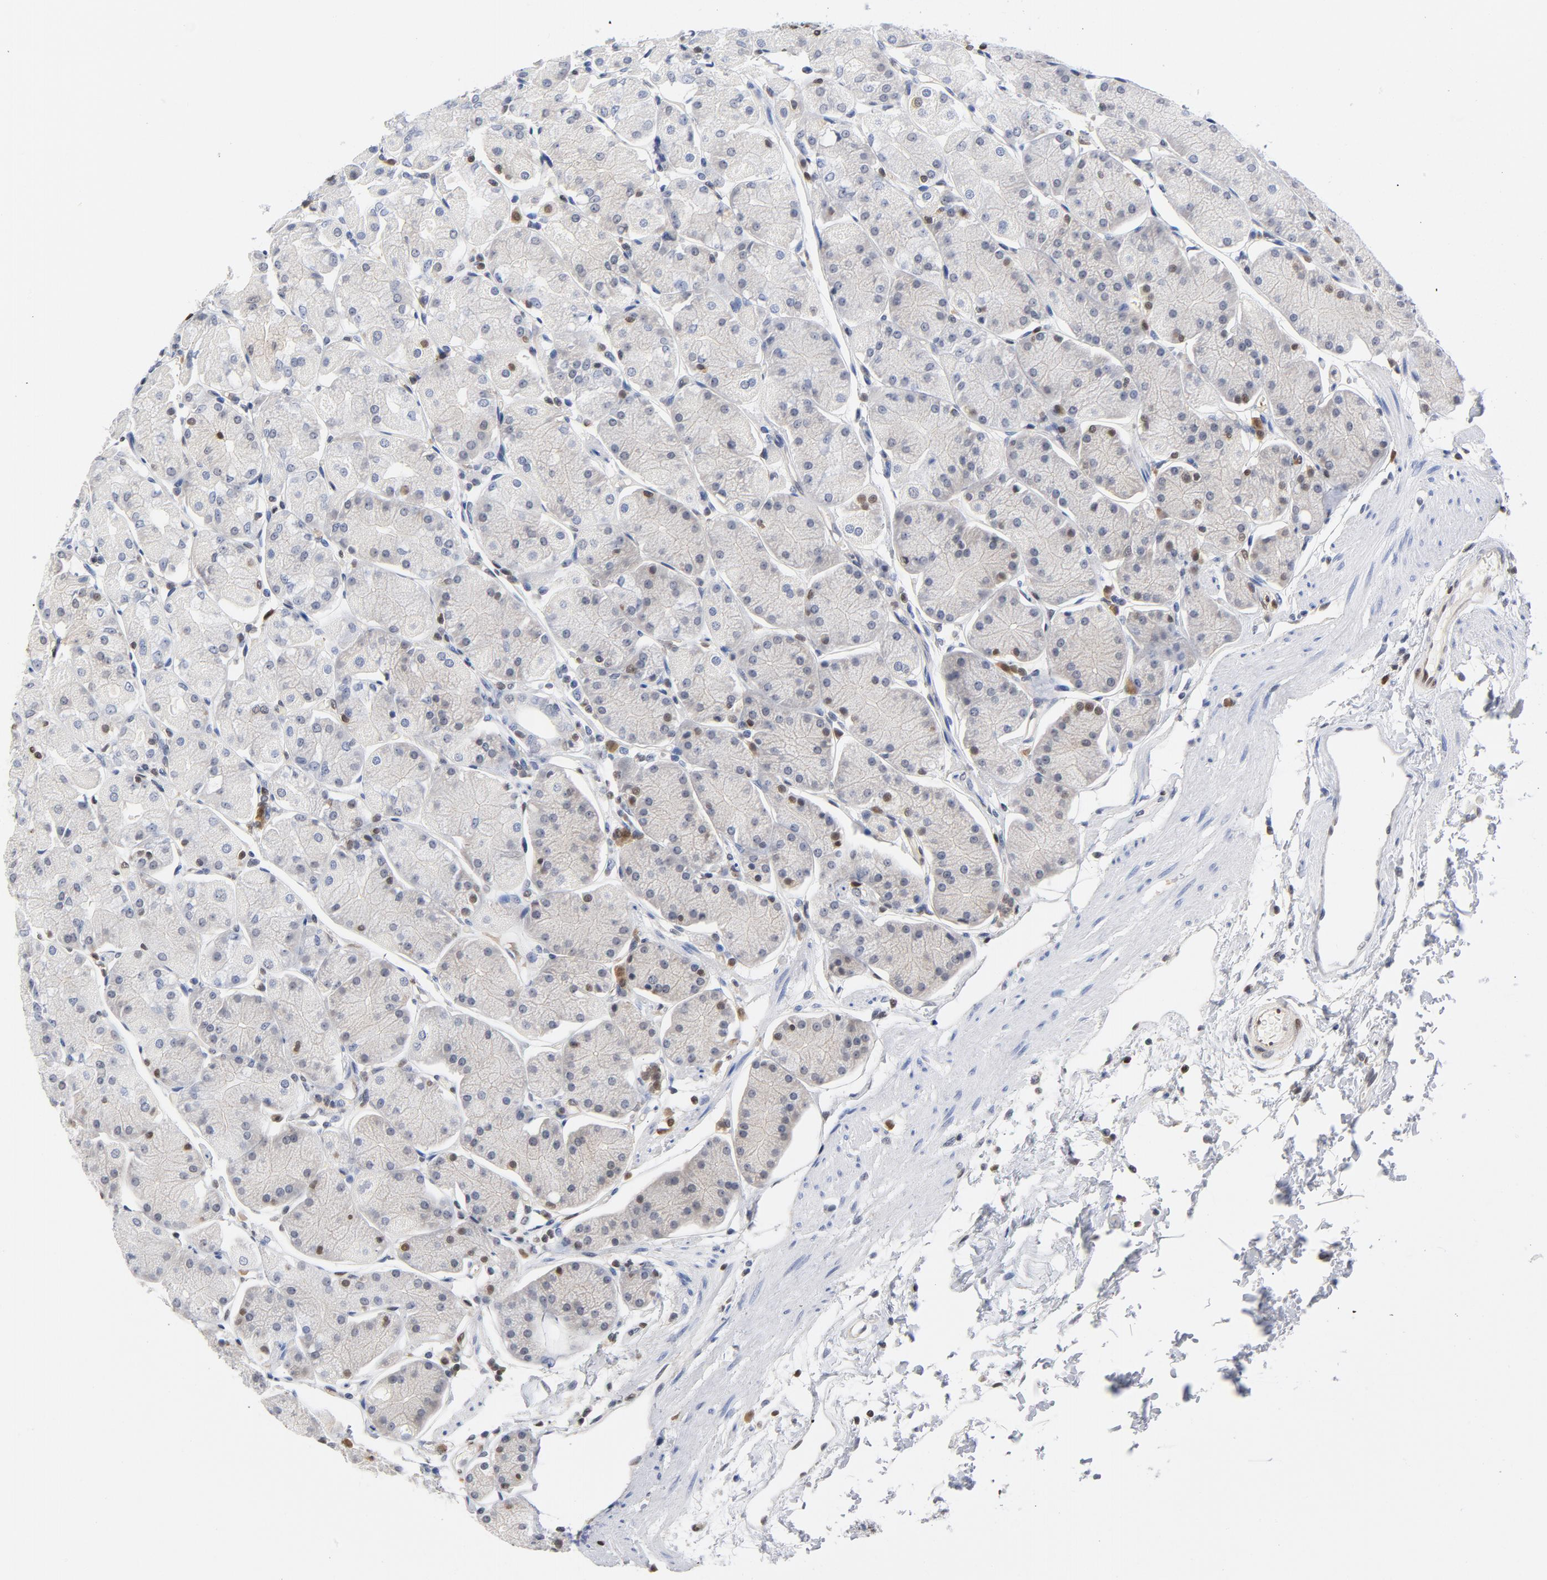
{"staining": {"intensity": "weak", "quantity": "<25%", "location": "nuclear"}, "tissue": "stomach", "cell_type": "Glandular cells", "image_type": "normal", "snomed": [{"axis": "morphology", "description": "Normal tissue, NOS"}, {"axis": "topography", "description": "Stomach, upper"}, {"axis": "topography", "description": "Stomach"}], "caption": "Human stomach stained for a protein using immunohistochemistry demonstrates no expression in glandular cells.", "gene": "CDKN1B", "patient": {"sex": "male", "age": 76}}